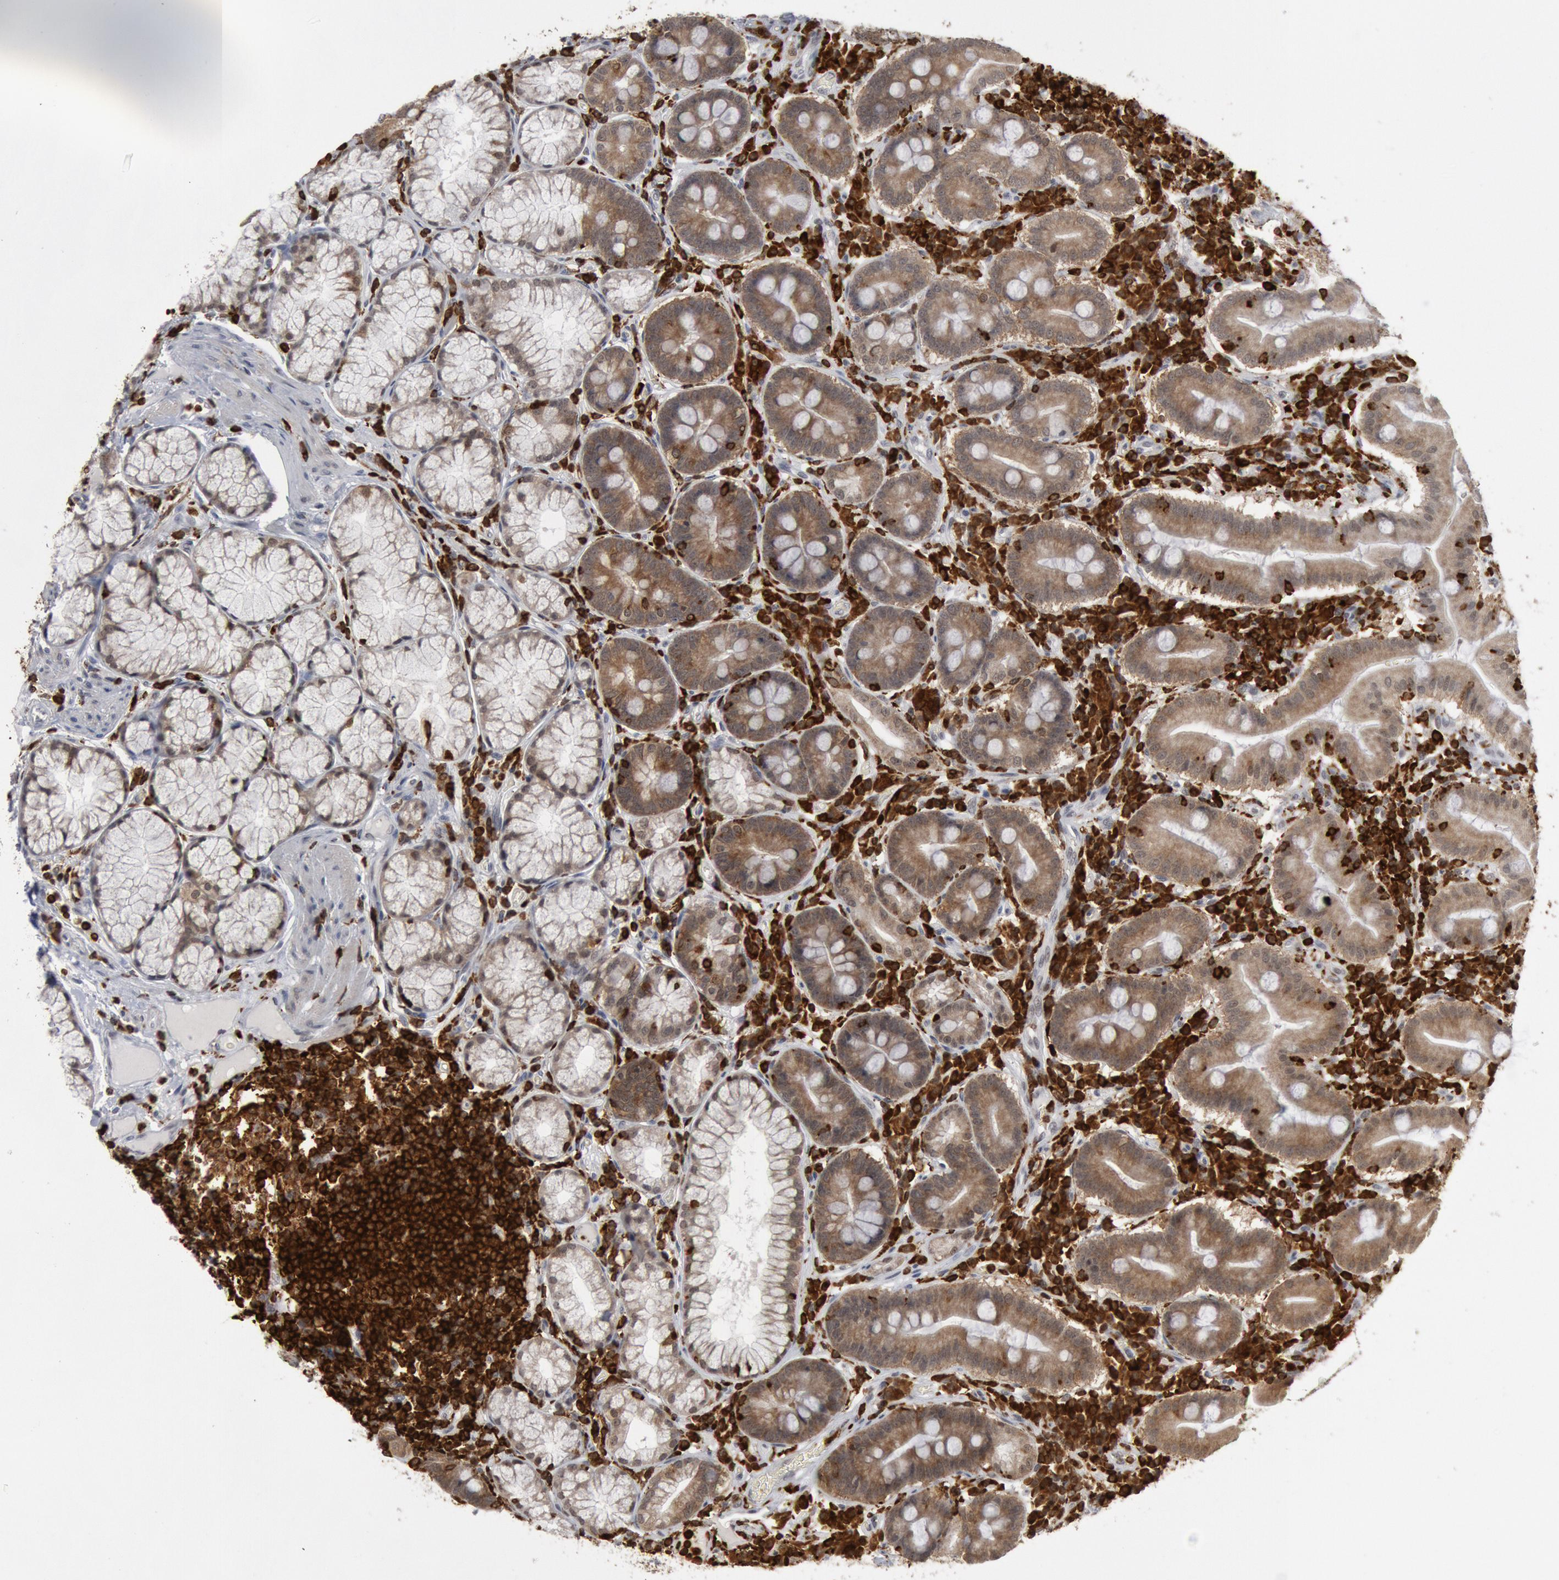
{"staining": {"intensity": "weak", "quantity": ">75%", "location": "cytoplasmic/membranous"}, "tissue": "duodenum", "cell_type": "Glandular cells", "image_type": "normal", "snomed": [{"axis": "morphology", "description": "Normal tissue, NOS"}, {"axis": "topography", "description": "Duodenum"}], "caption": "Duodenum stained with DAB (3,3'-diaminobenzidine) immunohistochemistry (IHC) displays low levels of weak cytoplasmic/membranous staining in approximately >75% of glandular cells.", "gene": "PTPN6", "patient": {"sex": "male", "age": 50}}